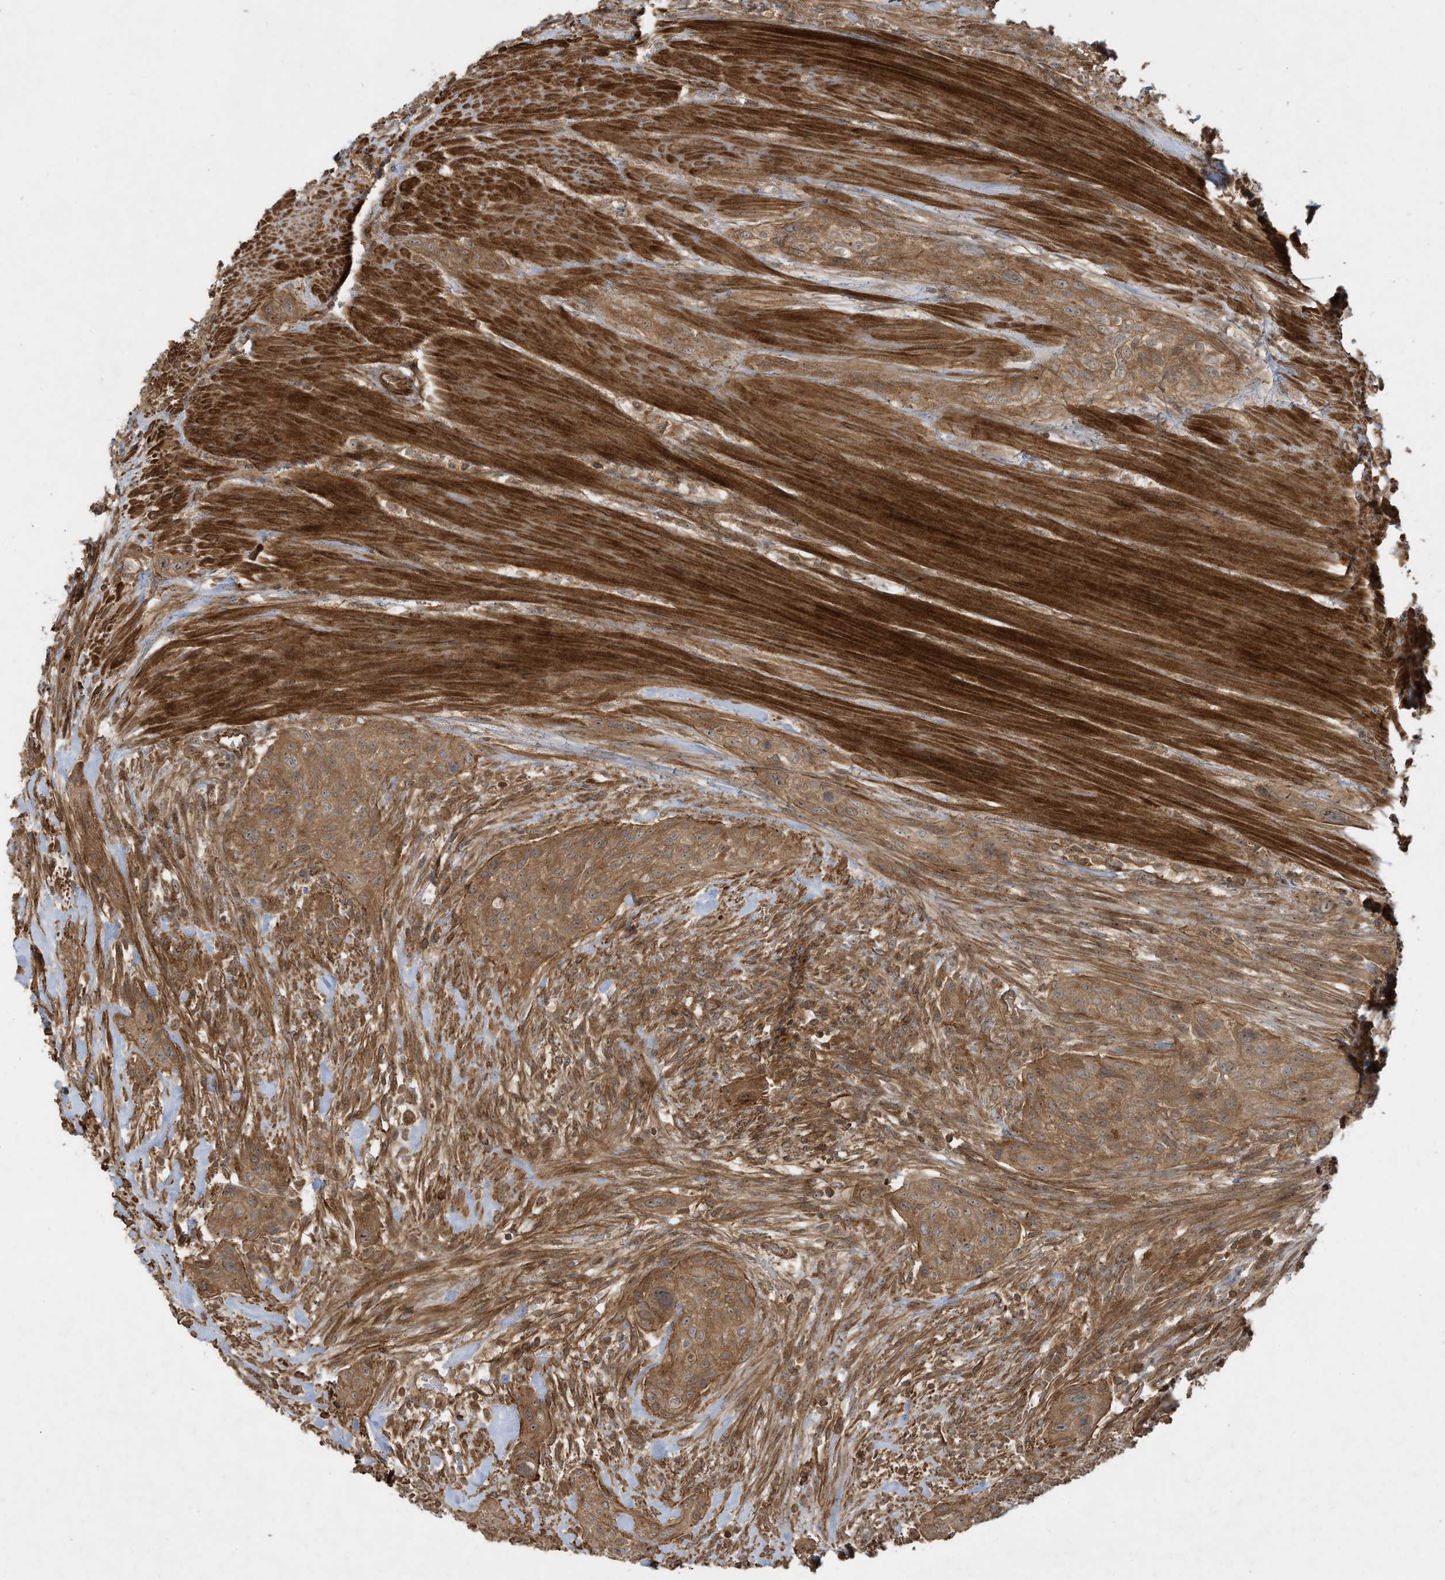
{"staining": {"intensity": "moderate", "quantity": ">75%", "location": "cytoplasmic/membranous"}, "tissue": "urothelial cancer", "cell_type": "Tumor cells", "image_type": "cancer", "snomed": [{"axis": "morphology", "description": "Urothelial carcinoma, High grade"}, {"axis": "topography", "description": "Urinary bladder"}], "caption": "A high-resolution image shows IHC staining of urothelial cancer, which reveals moderate cytoplasmic/membranous staining in about >75% of tumor cells. The staining was performed using DAB to visualize the protein expression in brown, while the nuclei were stained in blue with hematoxylin (Magnification: 20x).", "gene": "DDIT4", "patient": {"sex": "male", "age": 35}}